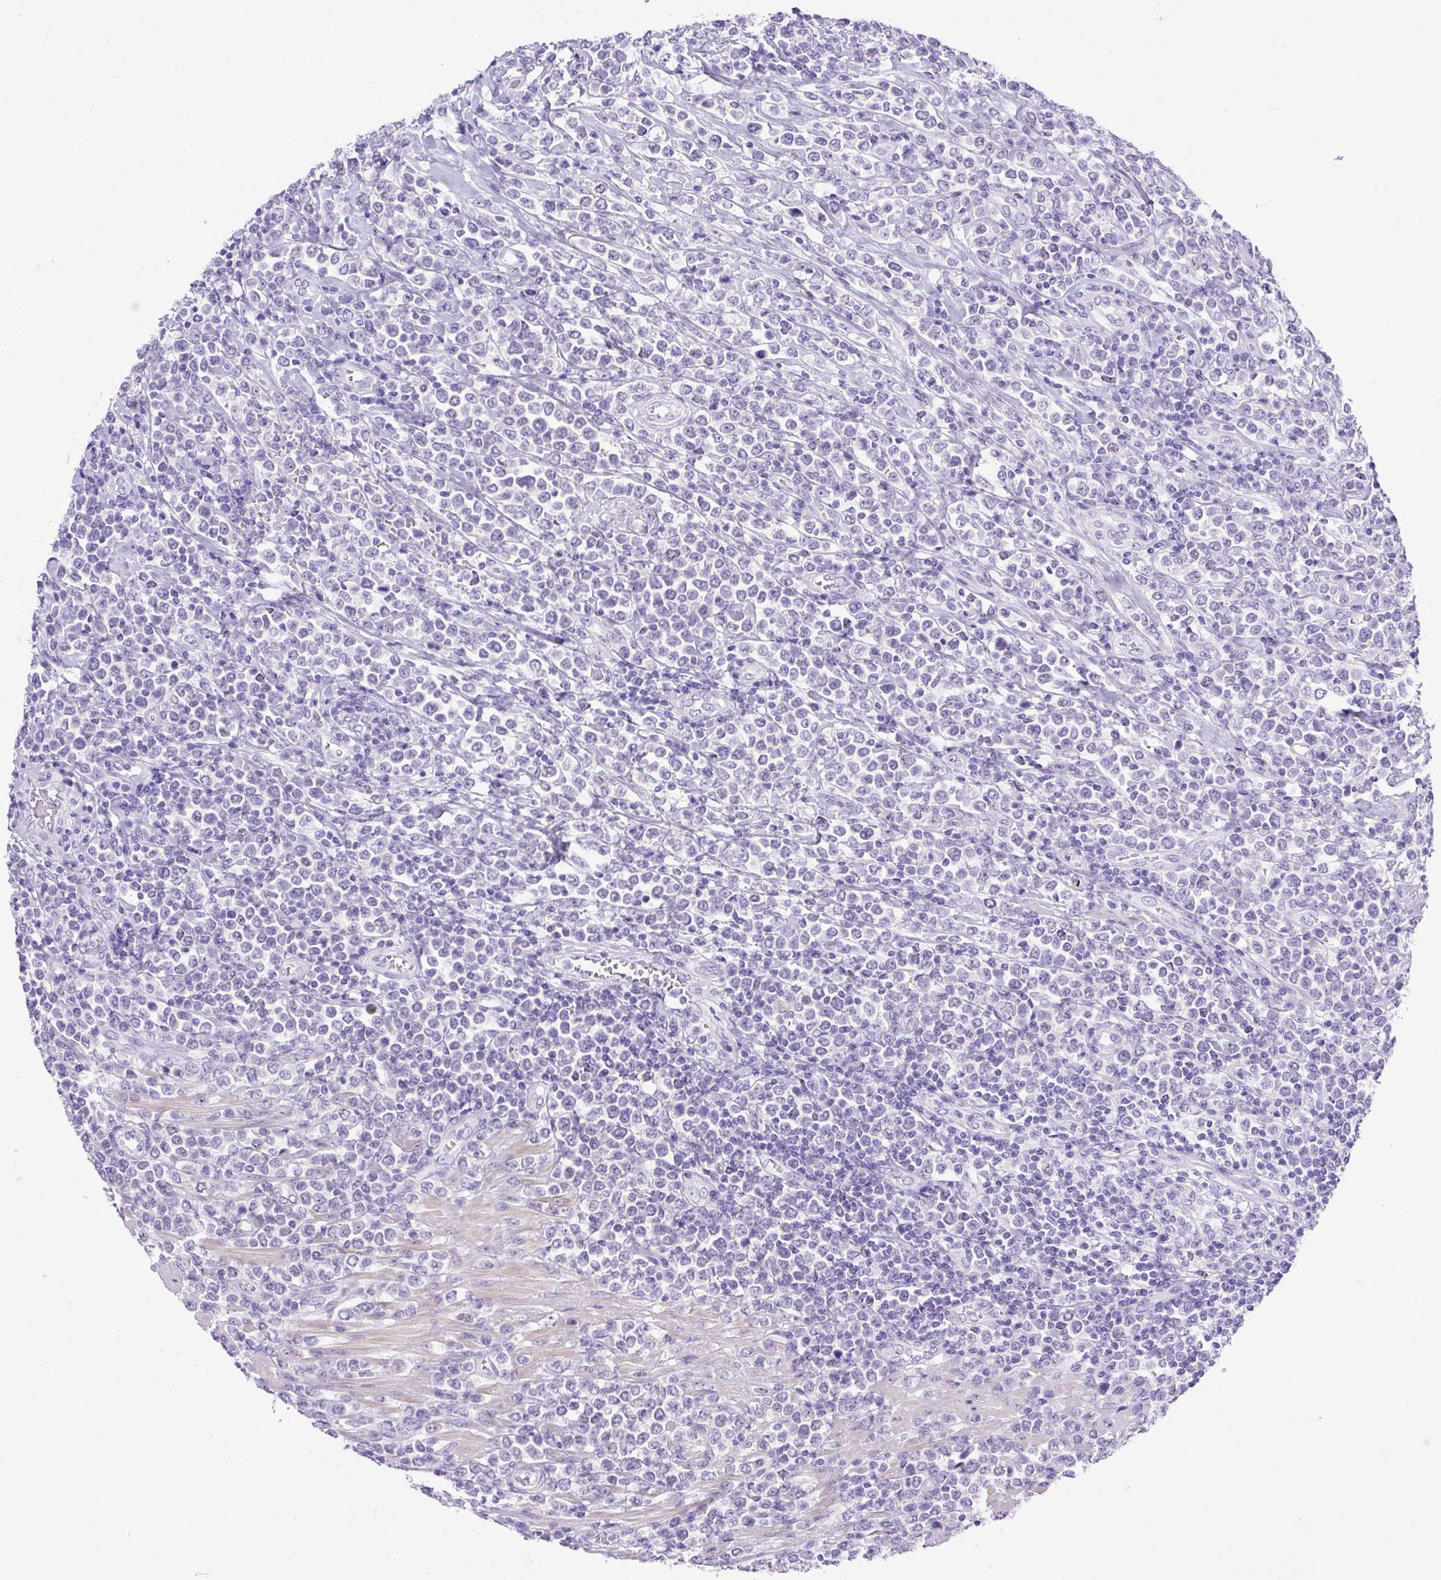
{"staining": {"intensity": "negative", "quantity": "none", "location": "none"}, "tissue": "lymphoma", "cell_type": "Tumor cells", "image_type": "cancer", "snomed": [{"axis": "morphology", "description": "Malignant lymphoma, non-Hodgkin's type, High grade"}, {"axis": "topography", "description": "Soft tissue"}], "caption": "Human lymphoma stained for a protein using IHC demonstrates no expression in tumor cells.", "gene": "UPP1", "patient": {"sex": "female", "age": 56}}